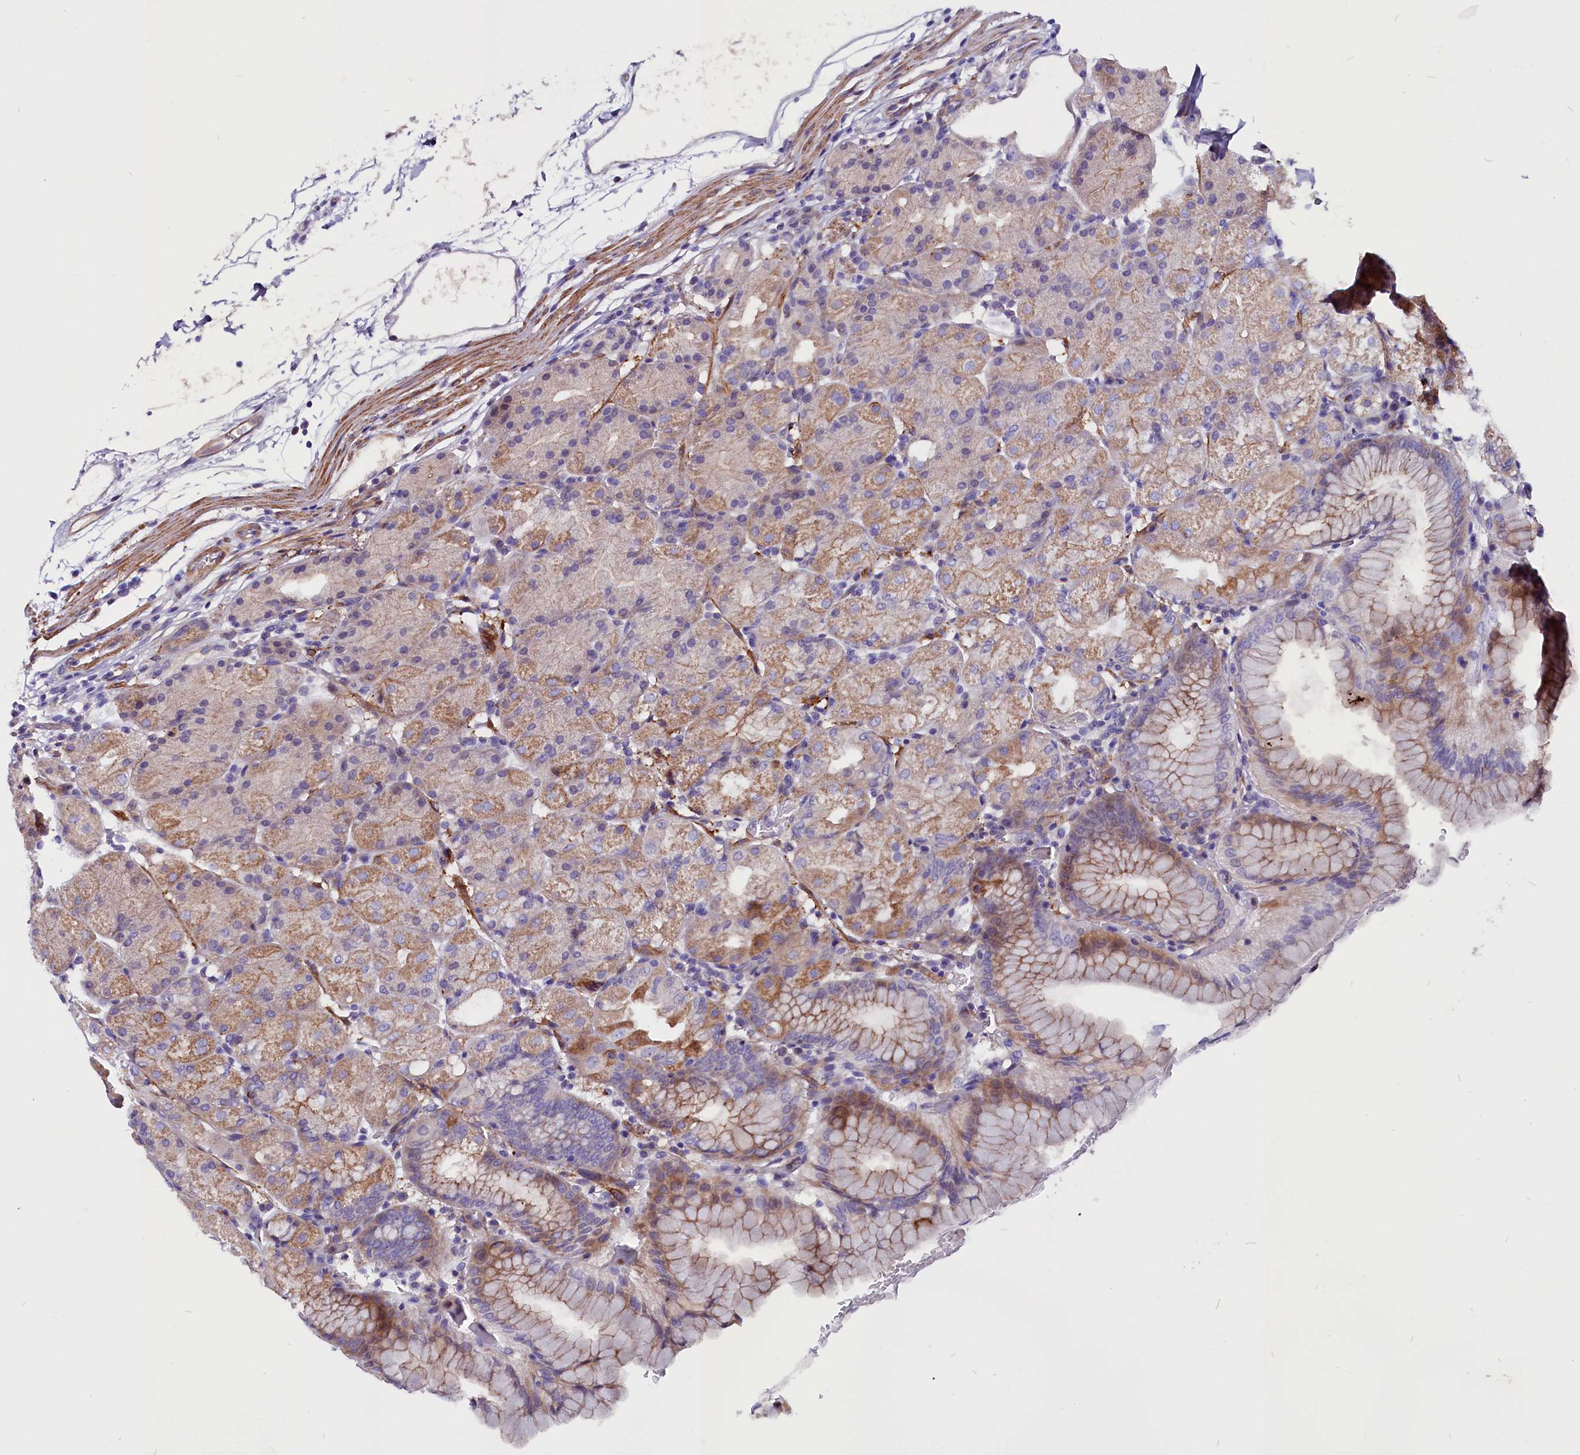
{"staining": {"intensity": "moderate", "quantity": "25%-75%", "location": "cytoplasmic/membranous"}, "tissue": "stomach", "cell_type": "Glandular cells", "image_type": "normal", "snomed": [{"axis": "morphology", "description": "Normal tissue, NOS"}, {"axis": "topography", "description": "Stomach, upper"}, {"axis": "topography", "description": "Stomach, lower"}], "caption": "This image reveals IHC staining of benign human stomach, with medium moderate cytoplasmic/membranous staining in about 25%-75% of glandular cells.", "gene": "ZNF749", "patient": {"sex": "male", "age": 62}}